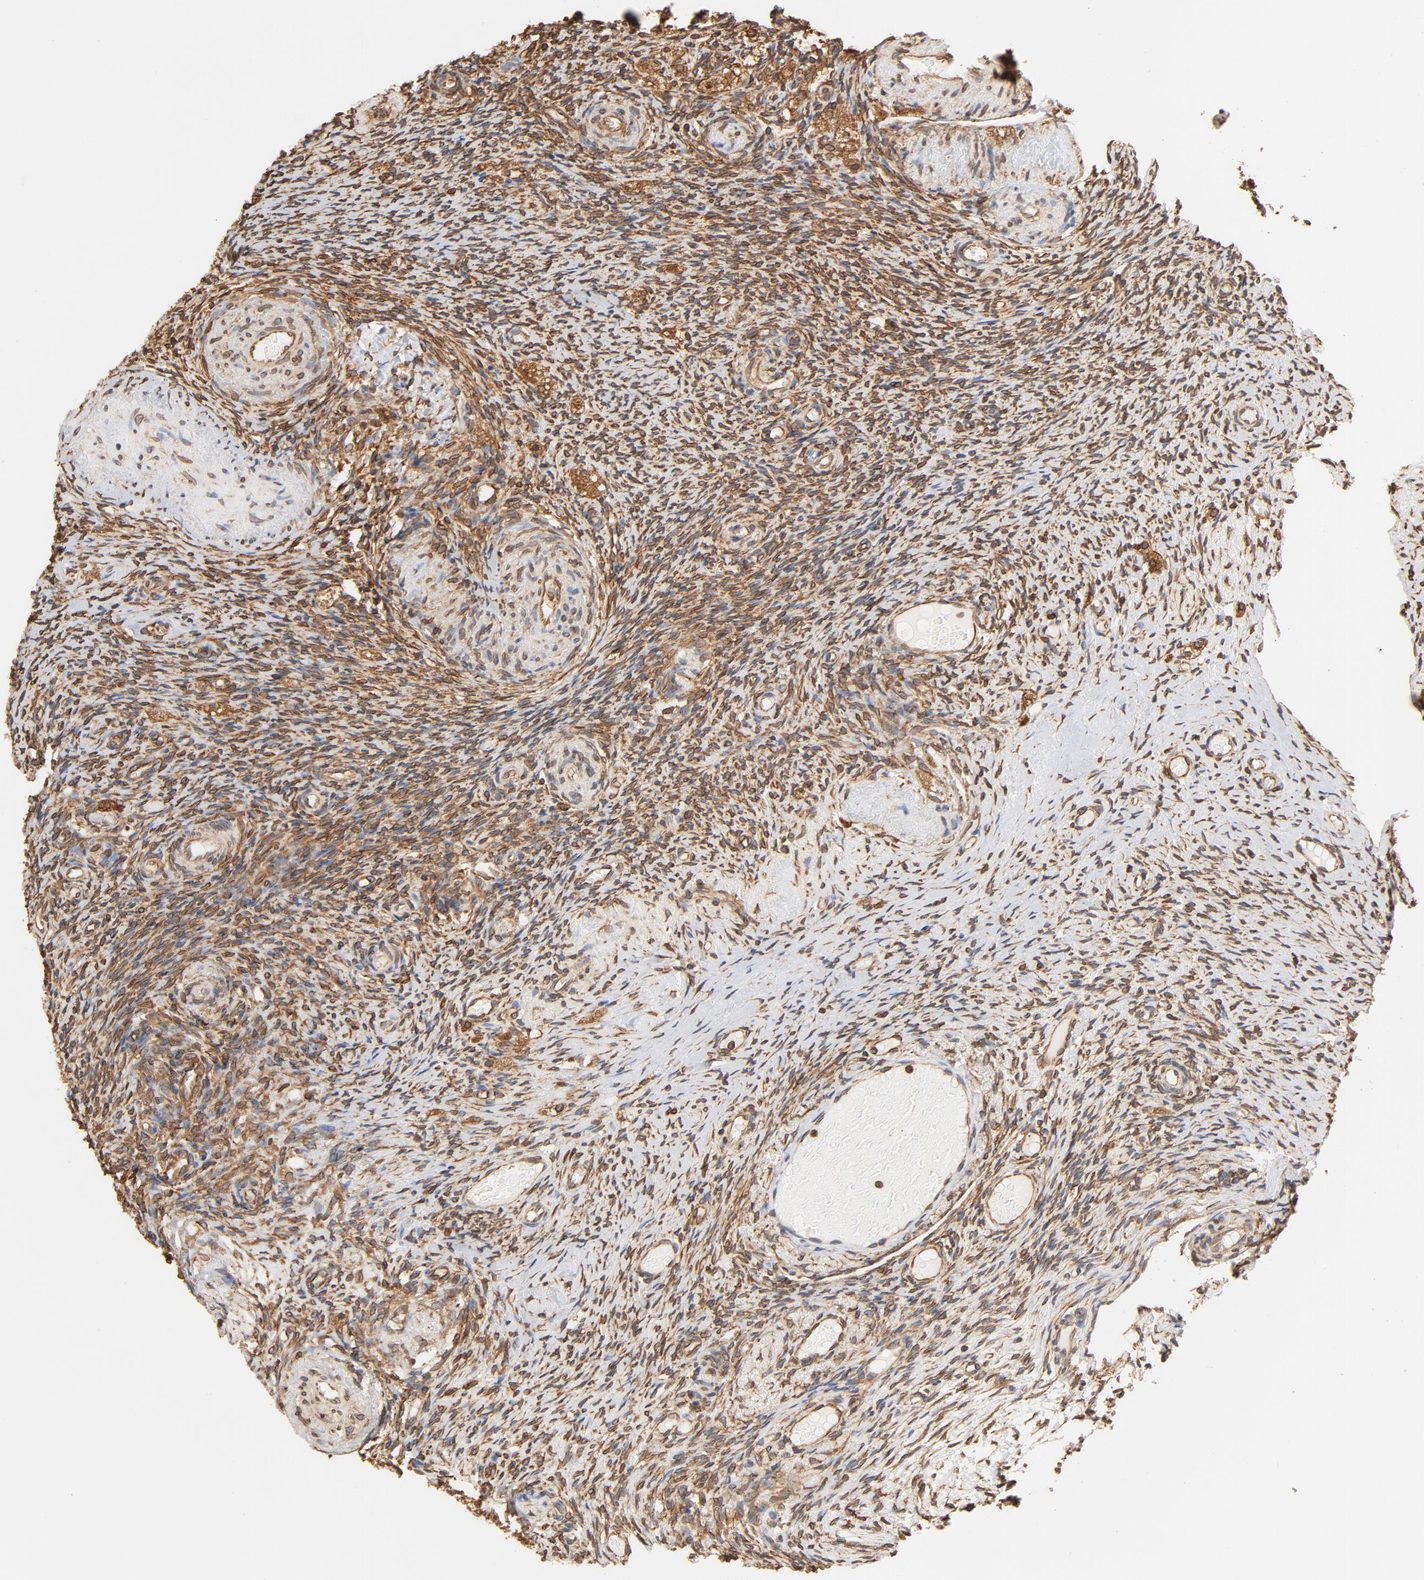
{"staining": {"intensity": "moderate", "quantity": ">75%", "location": "cytoplasmic/membranous"}, "tissue": "ovary", "cell_type": "Ovarian stroma cells", "image_type": "normal", "snomed": [{"axis": "morphology", "description": "Normal tissue, NOS"}, {"axis": "topography", "description": "Ovary"}], "caption": "Protein staining exhibits moderate cytoplasmic/membranous positivity in about >75% of ovarian stroma cells in benign ovary.", "gene": "BCAP31", "patient": {"sex": "female", "age": 60}}